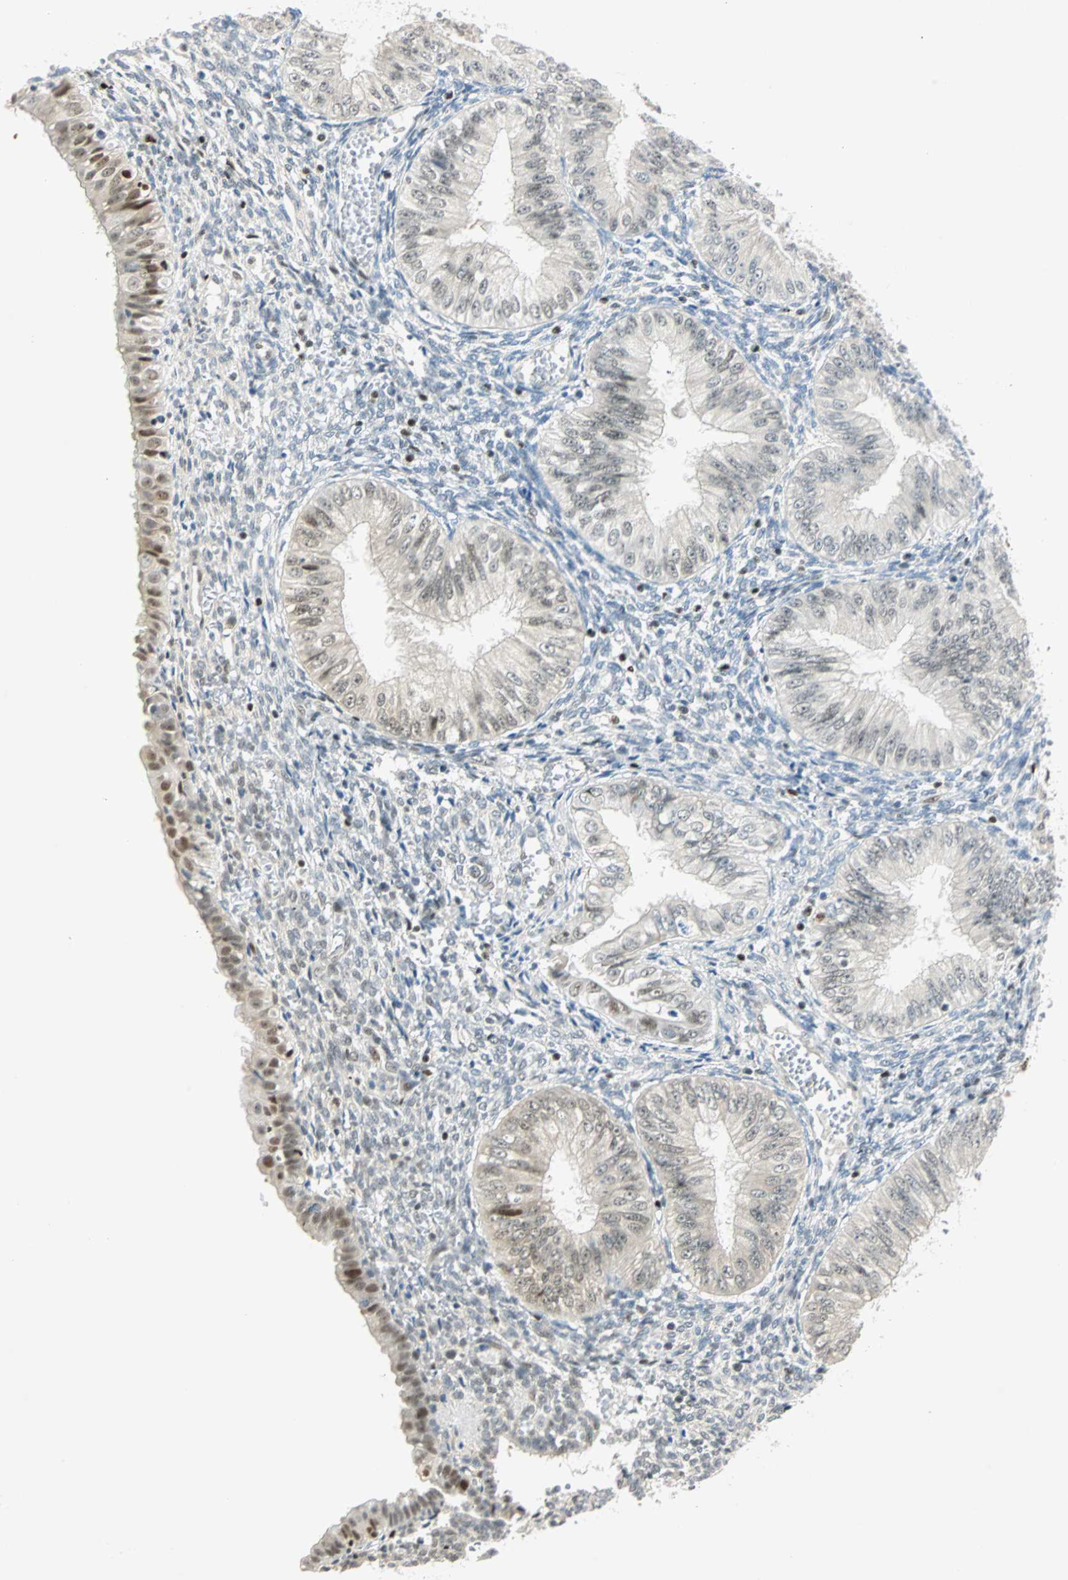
{"staining": {"intensity": "weak", "quantity": "<25%", "location": "nuclear"}, "tissue": "endometrial cancer", "cell_type": "Tumor cells", "image_type": "cancer", "snomed": [{"axis": "morphology", "description": "Normal tissue, NOS"}, {"axis": "morphology", "description": "Adenocarcinoma, NOS"}, {"axis": "topography", "description": "Endometrium"}], "caption": "Immunohistochemistry (IHC) histopathology image of endometrial cancer stained for a protein (brown), which displays no staining in tumor cells.", "gene": "MSX2", "patient": {"sex": "female", "age": 53}}